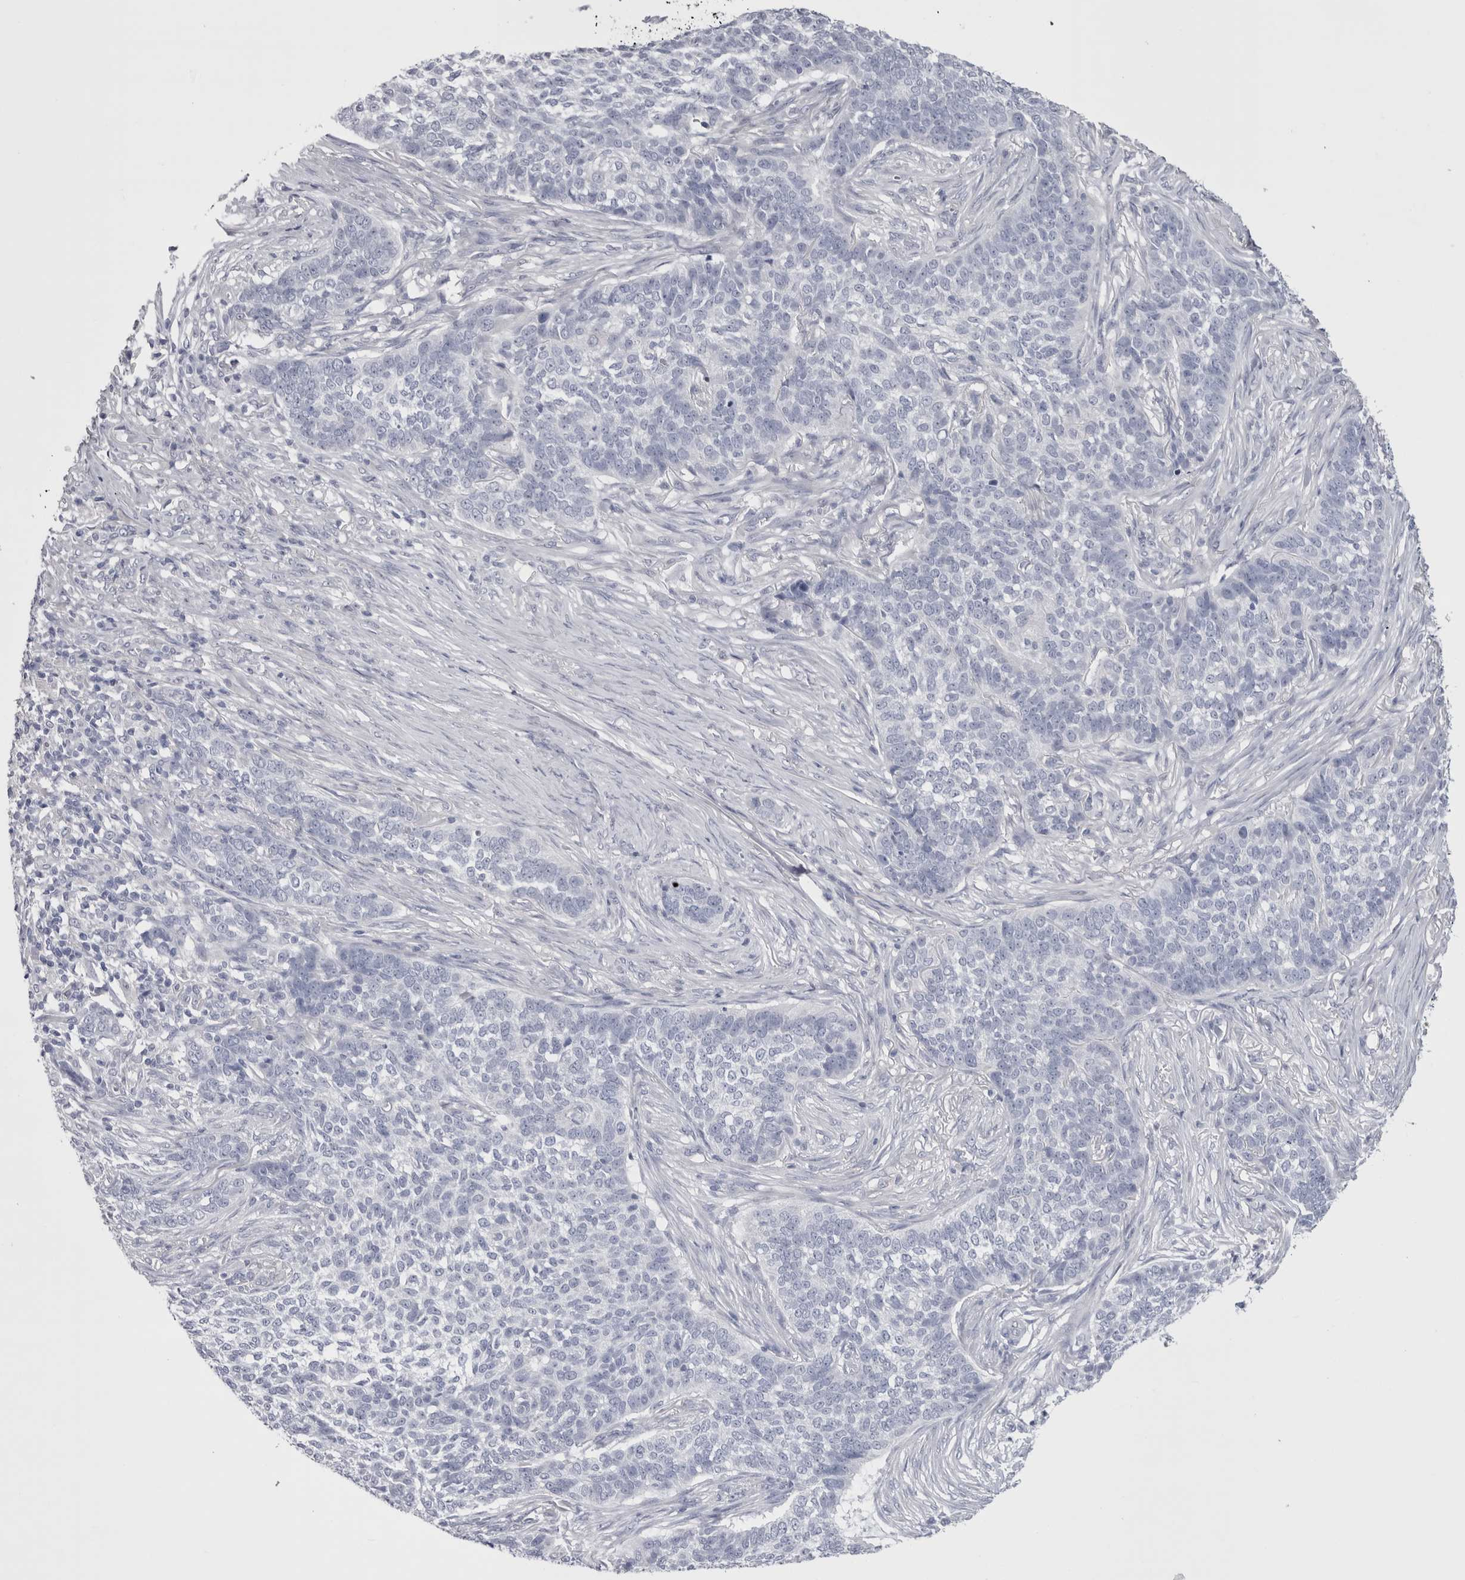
{"staining": {"intensity": "negative", "quantity": "none", "location": "none"}, "tissue": "skin cancer", "cell_type": "Tumor cells", "image_type": "cancer", "snomed": [{"axis": "morphology", "description": "Basal cell carcinoma"}, {"axis": "topography", "description": "Skin"}], "caption": "This is a histopathology image of IHC staining of skin cancer (basal cell carcinoma), which shows no staining in tumor cells.", "gene": "PWP2", "patient": {"sex": "male", "age": 85}}